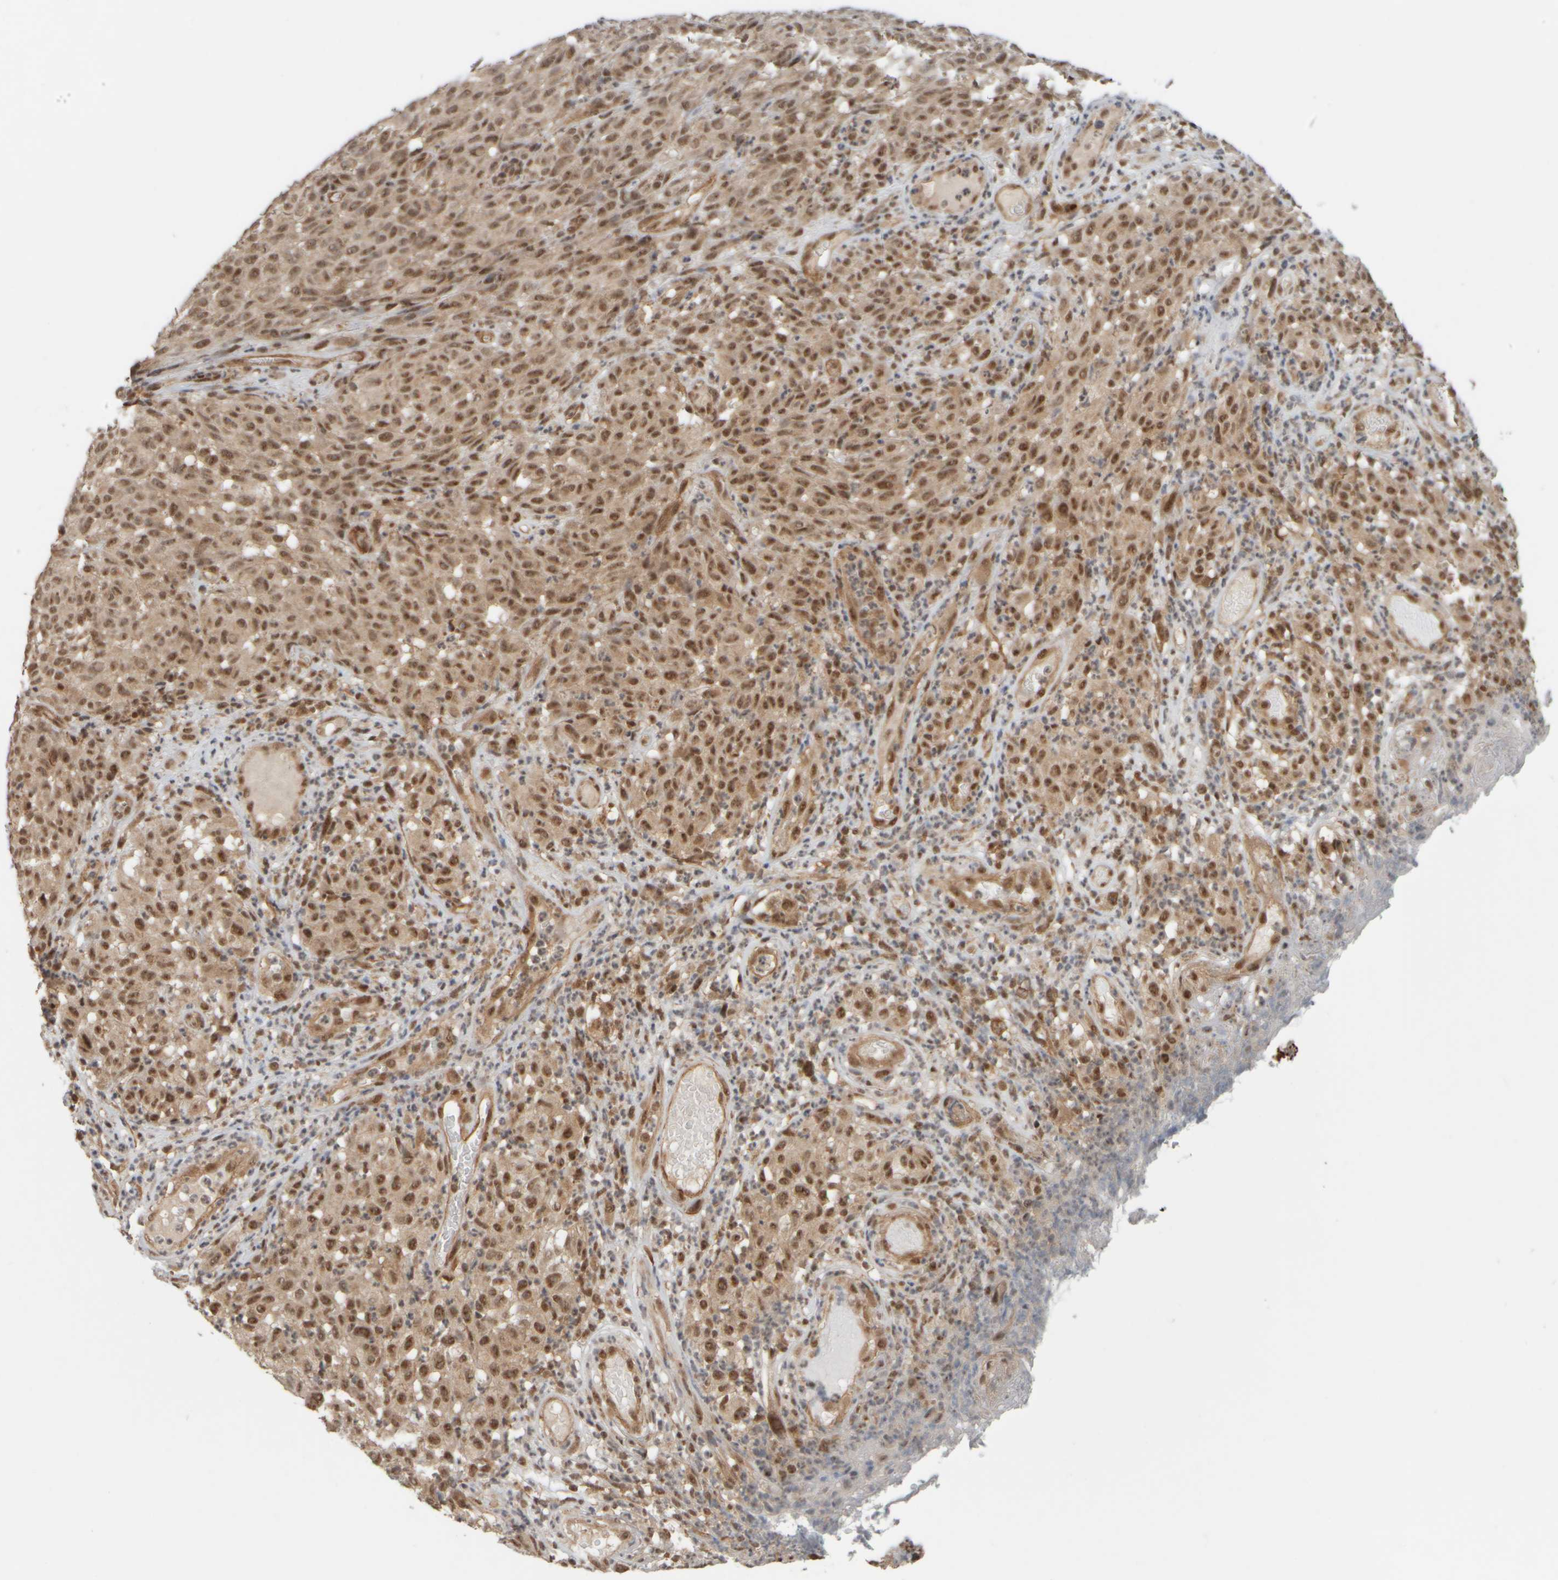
{"staining": {"intensity": "moderate", "quantity": ">75%", "location": "nuclear"}, "tissue": "melanoma", "cell_type": "Tumor cells", "image_type": "cancer", "snomed": [{"axis": "morphology", "description": "Malignant melanoma, NOS"}, {"axis": "topography", "description": "Skin"}], "caption": "Immunohistochemistry (IHC) micrograph of neoplastic tissue: human melanoma stained using immunohistochemistry (IHC) displays medium levels of moderate protein expression localized specifically in the nuclear of tumor cells, appearing as a nuclear brown color.", "gene": "SYNRG", "patient": {"sex": "female", "age": 82}}